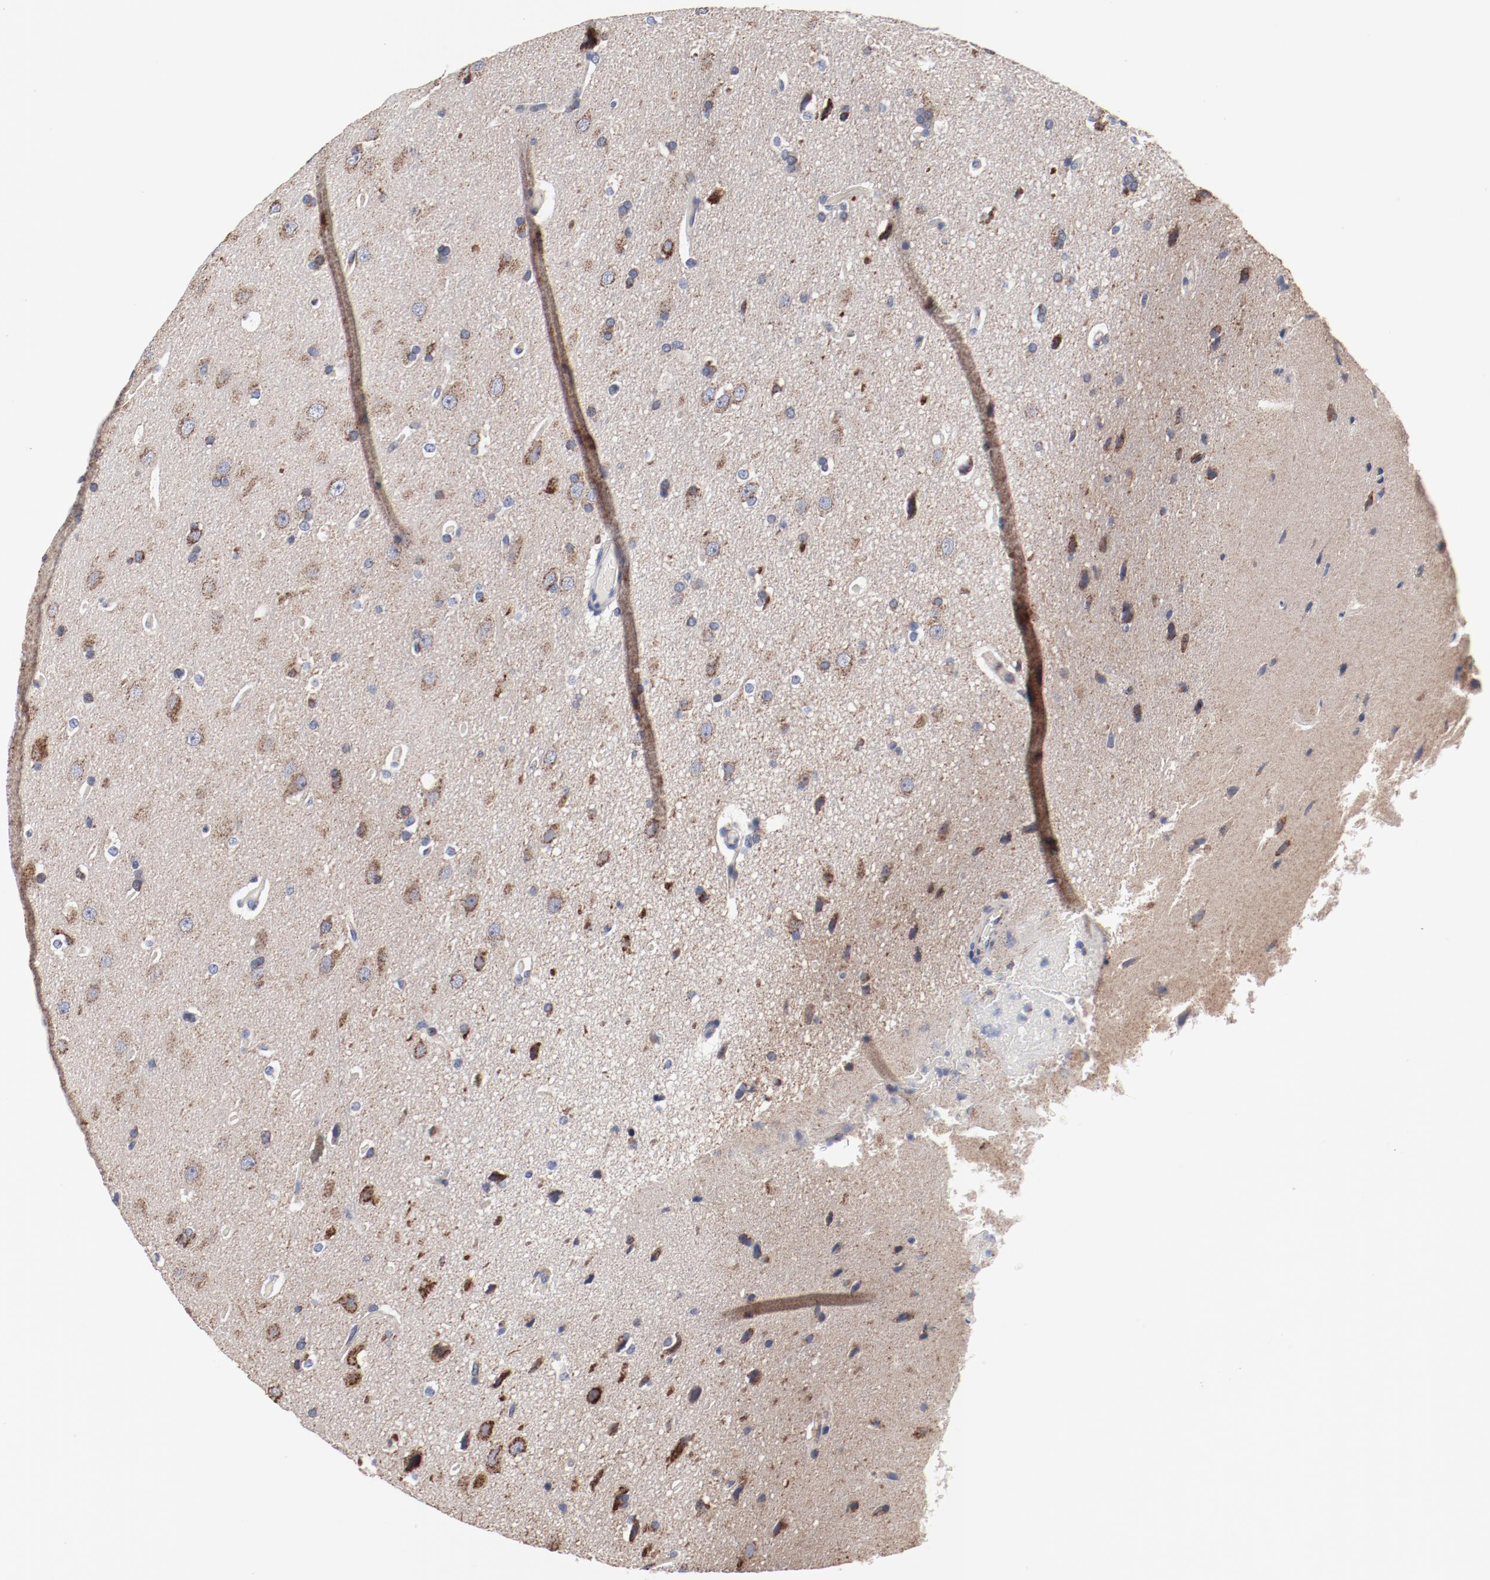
{"staining": {"intensity": "moderate", "quantity": "25%-75%", "location": "cytoplasmic/membranous"}, "tissue": "glioma", "cell_type": "Tumor cells", "image_type": "cancer", "snomed": [{"axis": "morphology", "description": "Glioma, malignant, Low grade"}, {"axis": "topography", "description": "Cerebral cortex"}], "caption": "DAB (3,3'-diaminobenzidine) immunohistochemical staining of human glioma demonstrates moderate cytoplasmic/membranous protein staining in about 25%-75% of tumor cells. (brown staining indicates protein expression, while blue staining denotes nuclei).", "gene": "NDUFV2", "patient": {"sex": "female", "age": 47}}